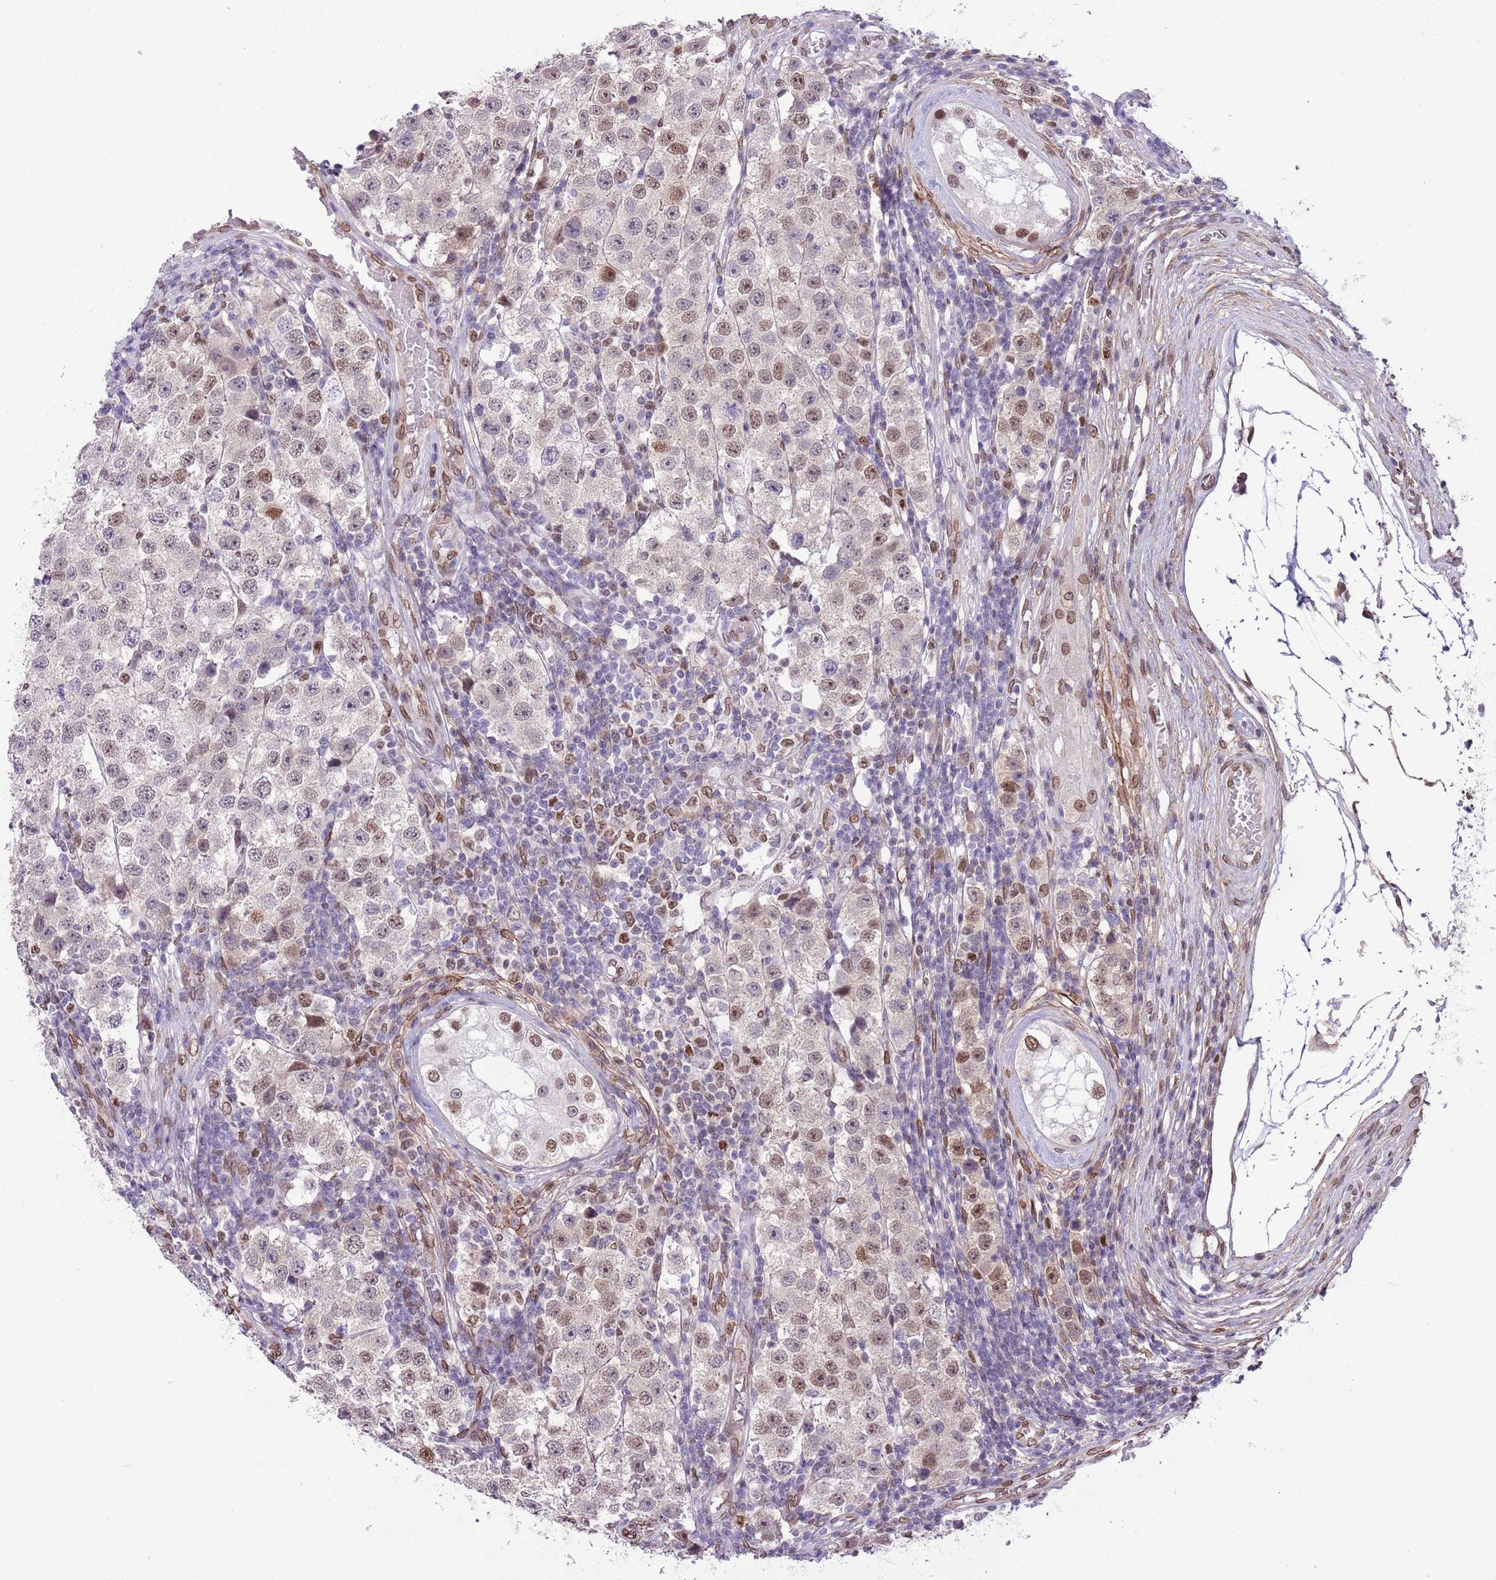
{"staining": {"intensity": "moderate", "quantity": "25%-75%", "location": "nuclear"}, "tissue": "testis cancer", "cell_type": "Tumor cells", "image_type": "cancer", "snomed": [{"axis": "morphology", "description": "Seminoma, NOS"}, {"axis": "topography", "description": "Testis"}], "caption": "A high-resolution photomicrograph shows immunohistochemistry (IHC) staining of testis cancer (seminoma), which reveals moderate nuclear staining in approximately 25%-75% of tumor cells.", "gene": "ZGLP1", "patient": {"sex": "male", "age": 34}}